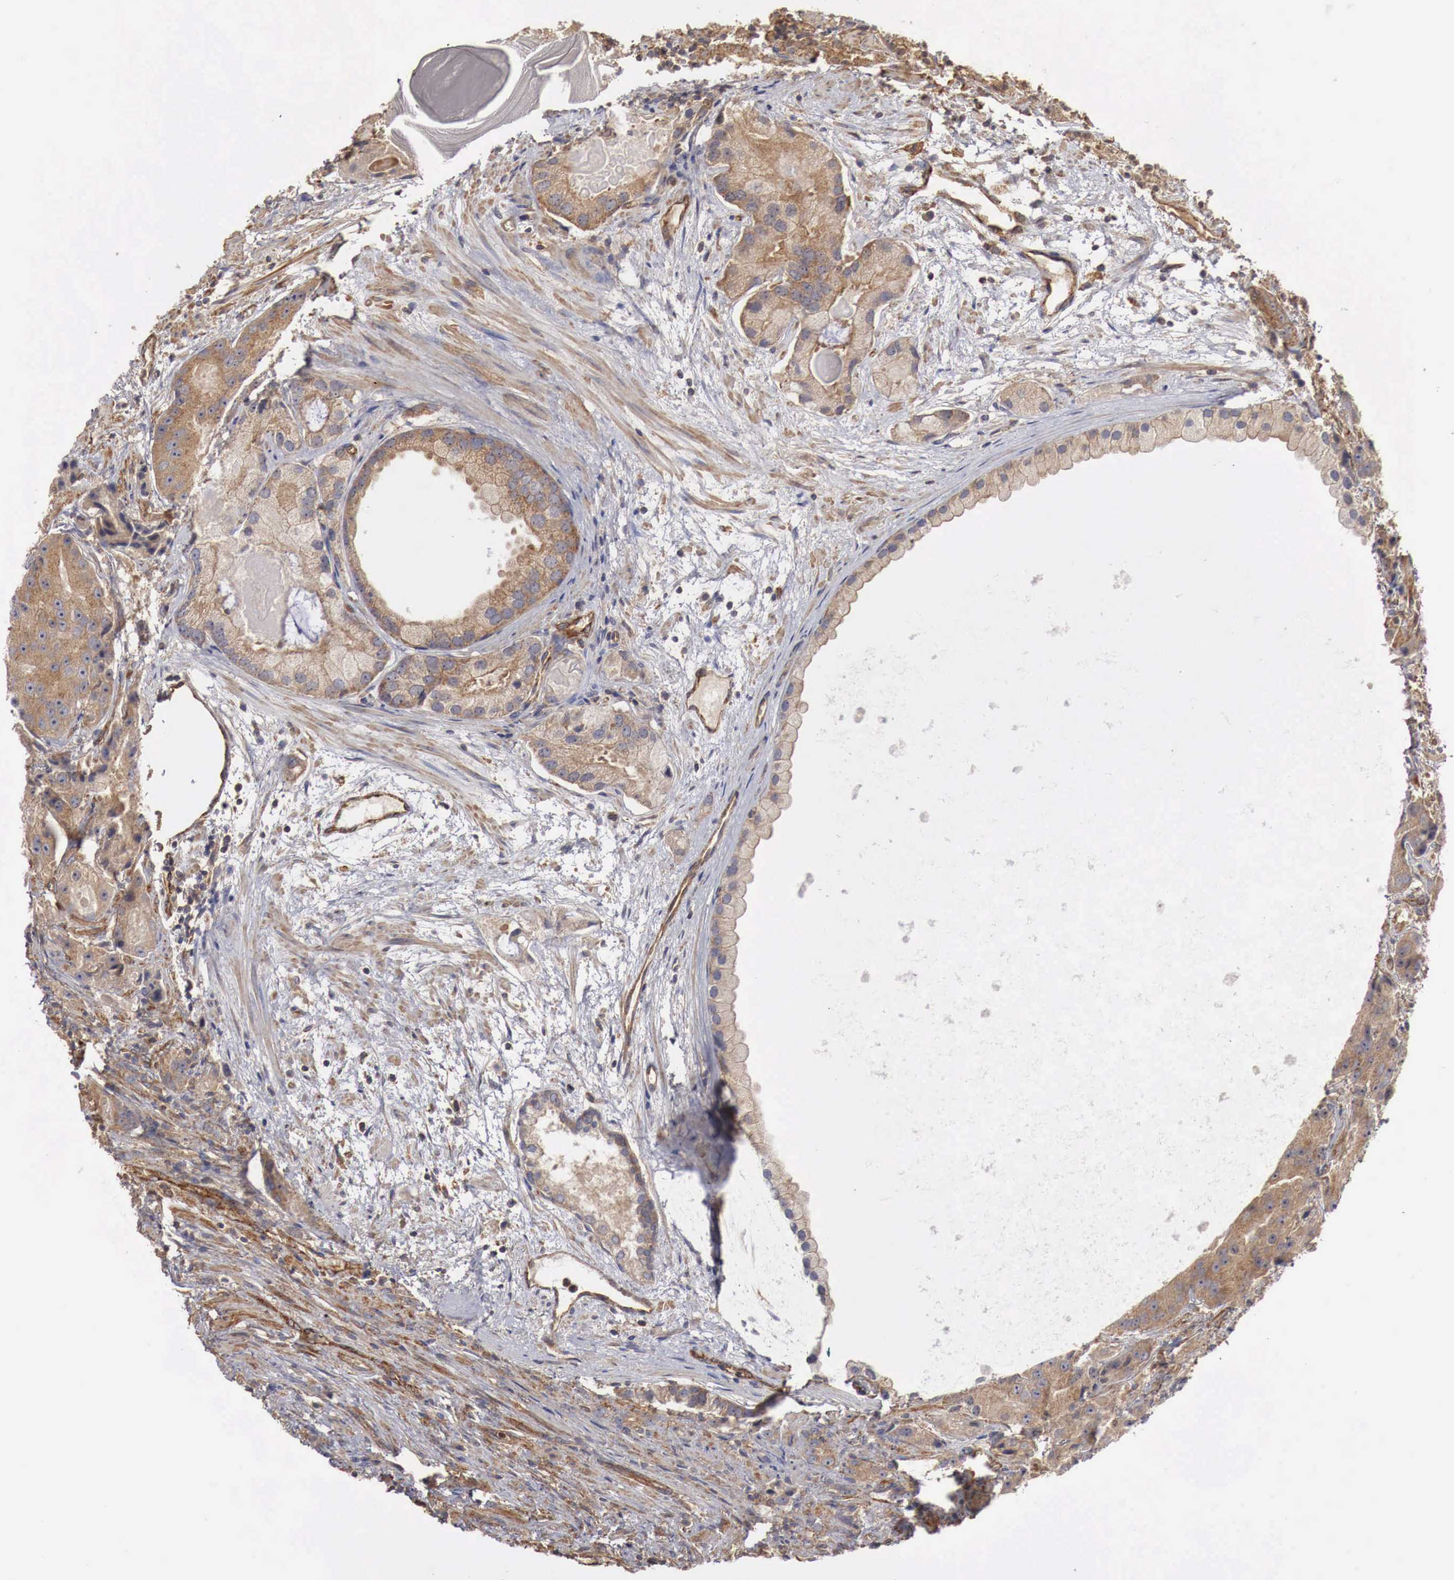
{"staining": {"intensity": "moderate", "quantity": ">75%", "location": "cytoplasmic/membranous"}, "tissue": "prostate cancer", "cell_type": "Tumor cells", "image_type": "cancer", "snomed": [{"axis": "morphology", "description": "Adenocarcinoma, Medium grade"}, {"axis": "topography", "description": "Prostate"}], "caption": "This is a photomicrograph of IHC staining of medium-grade adenocarcinoma (prostate), which shows moderate positivity in the cytoplasmic/membranous of tumor cells.", "gene": "ARMCX4", "patient": {"sex": "male", "age": 70}}